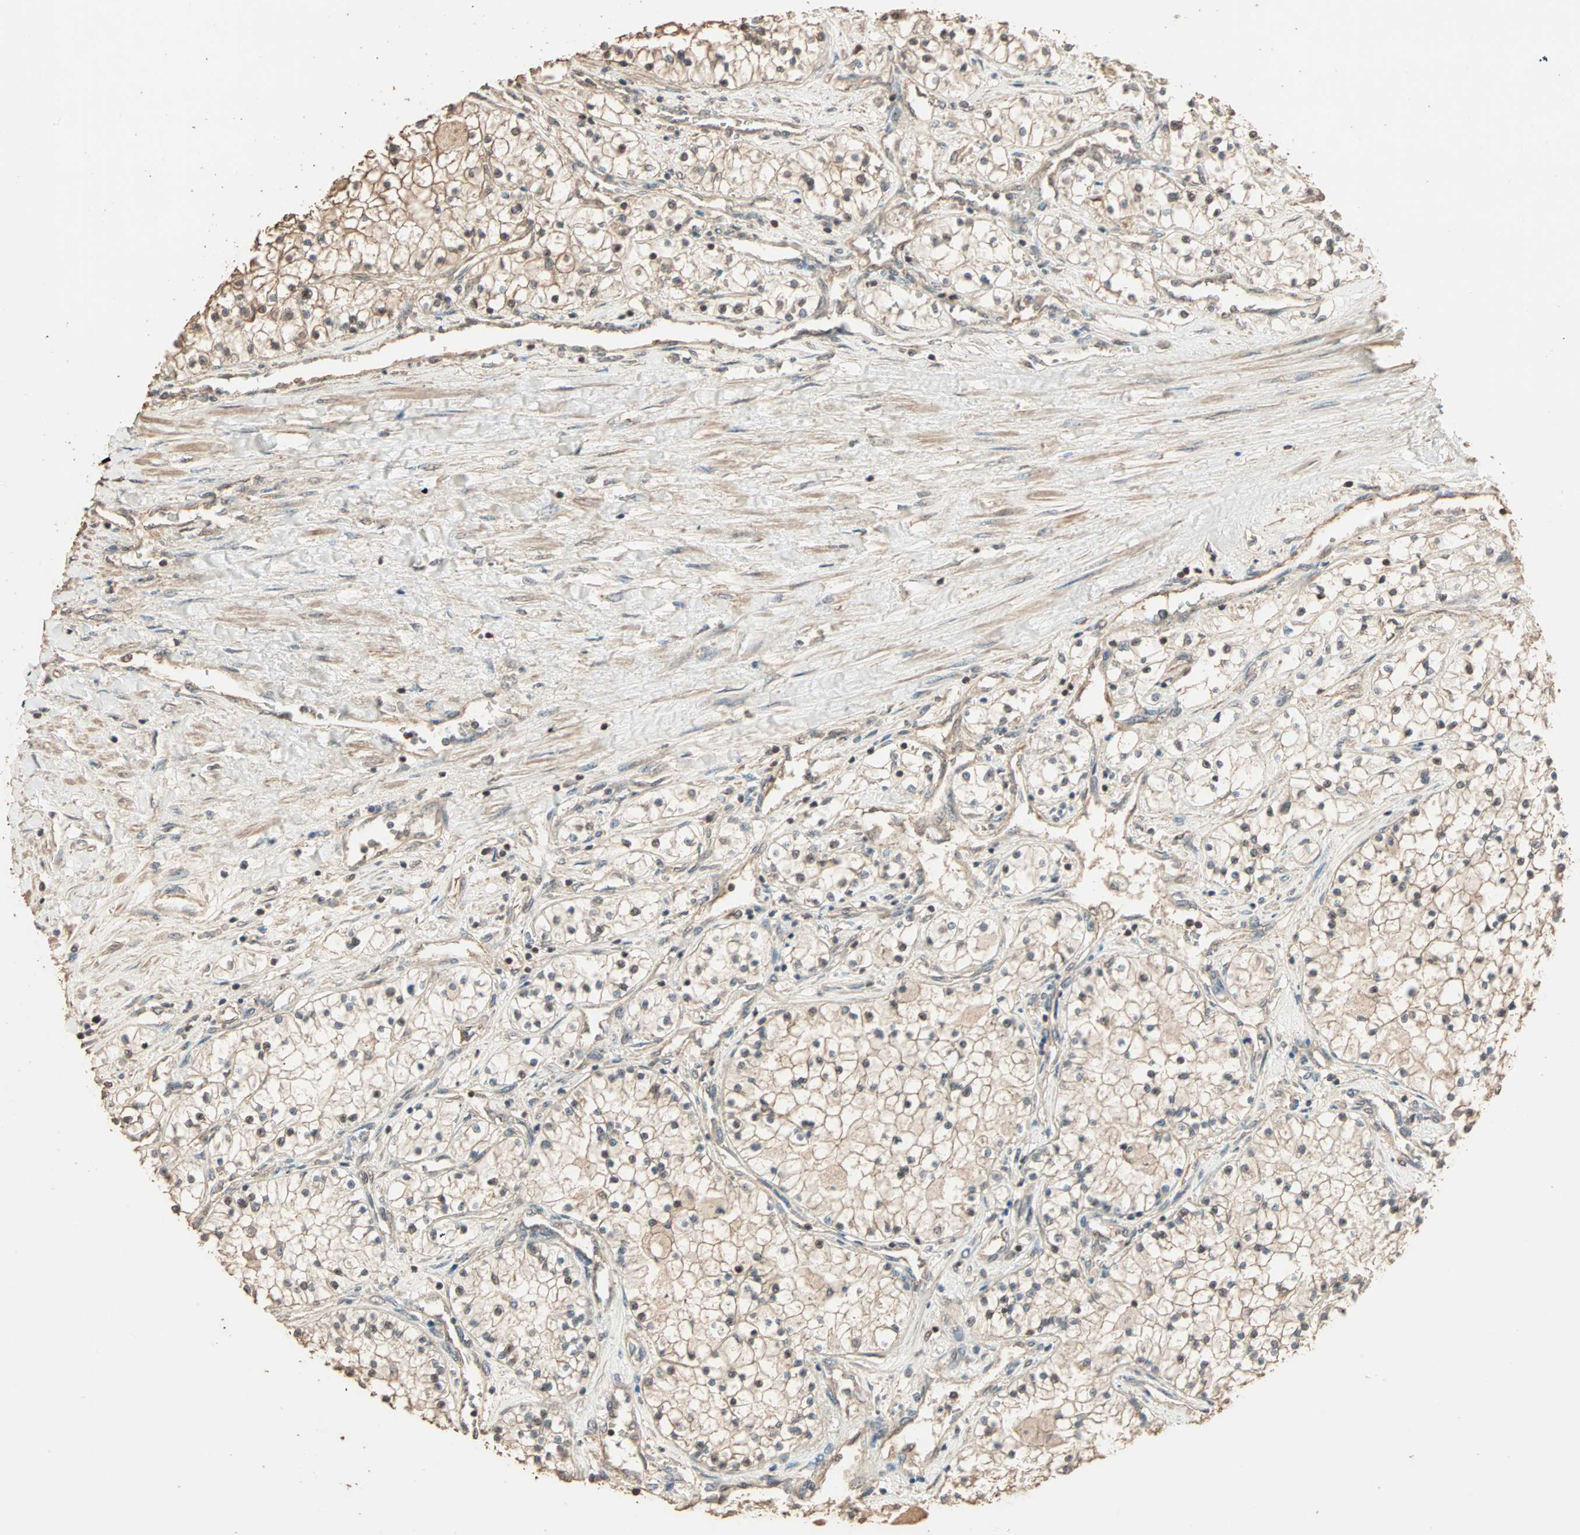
{"staining": {"intensity": "weak", "quantity": "25%-75%", "location": "cytoplasmic/membranous,nuclear"}, "tissue": "renal cancer", "cell_type": "Tumor cells", "image_type": "cancer", "snomed": [{"axis": "morphology", "description": "Adenocarcinoma, NOS"}, {"axis": "topography", "description": "Kidney"}], "caption": "Renal cancer (adenocarcinoma) tissue demonstrates weak cytoplasmic/membranous and nuclear positivity in approximately 25%-75% of tumor cells (IHC, brightfield microscopy, high magnification).", "gene": "ZBTB33", "patient": {"sex": "male", "age": 68}}